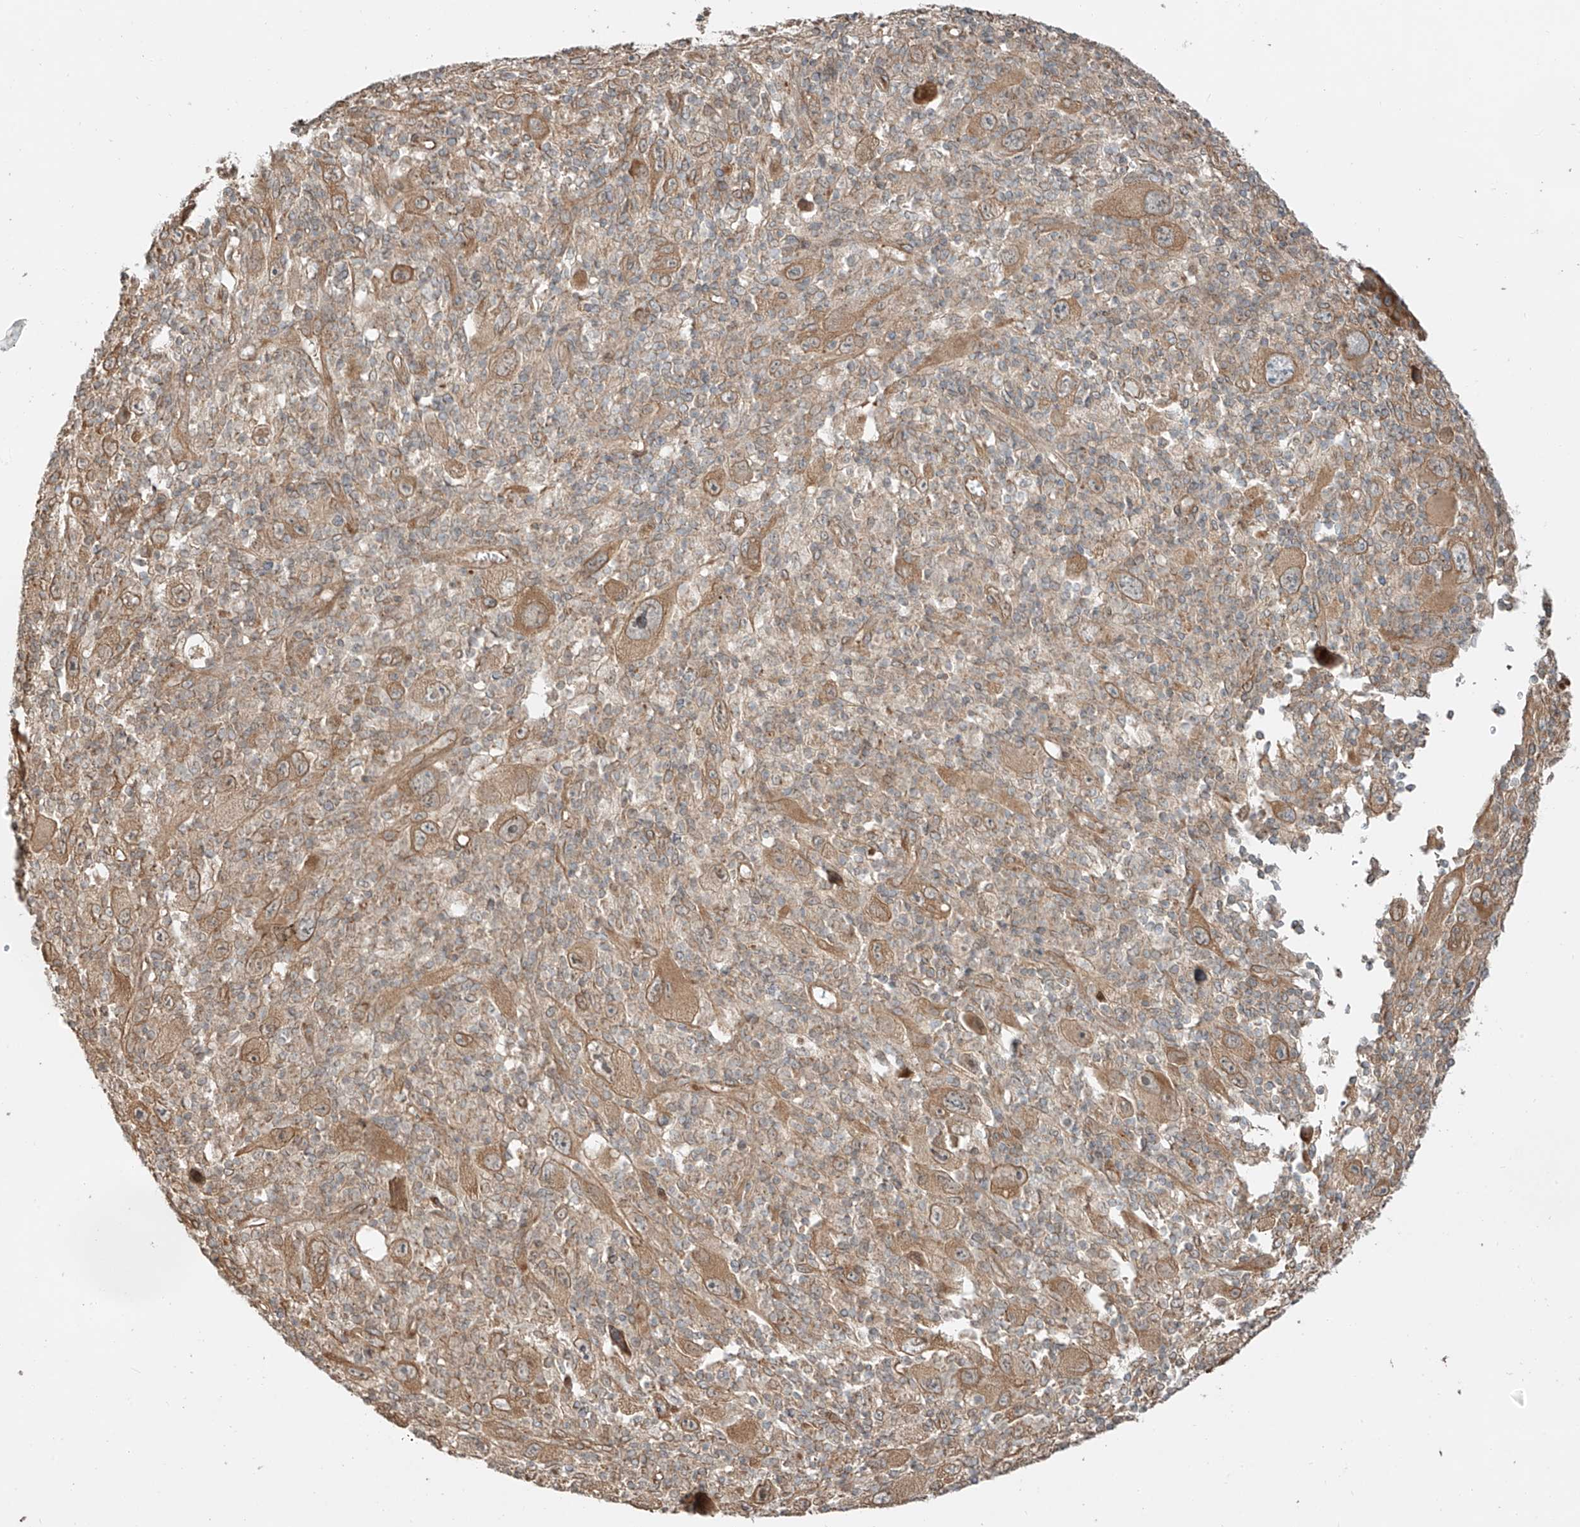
{"staining": {"intensity": "weak", "quantity": ">75%", "location": "cytoplasmic/membranous"}, "tissue": "melanoma", "cell_type": "Tumor cells", "image_type": "cancer", "snomed": [{"axis": "morphology", "description": "Malignant melanoma, Metastatic site"}, {"axis": "topography", "description": "Skin"}], "caption": "Tumor cells demonstrate low levels of weak cytoplasmic/membranous positivity in about >75% of cells in human melanoma.", "gene": "CEP162", "patient": {"sex": "female", "age": 56}}